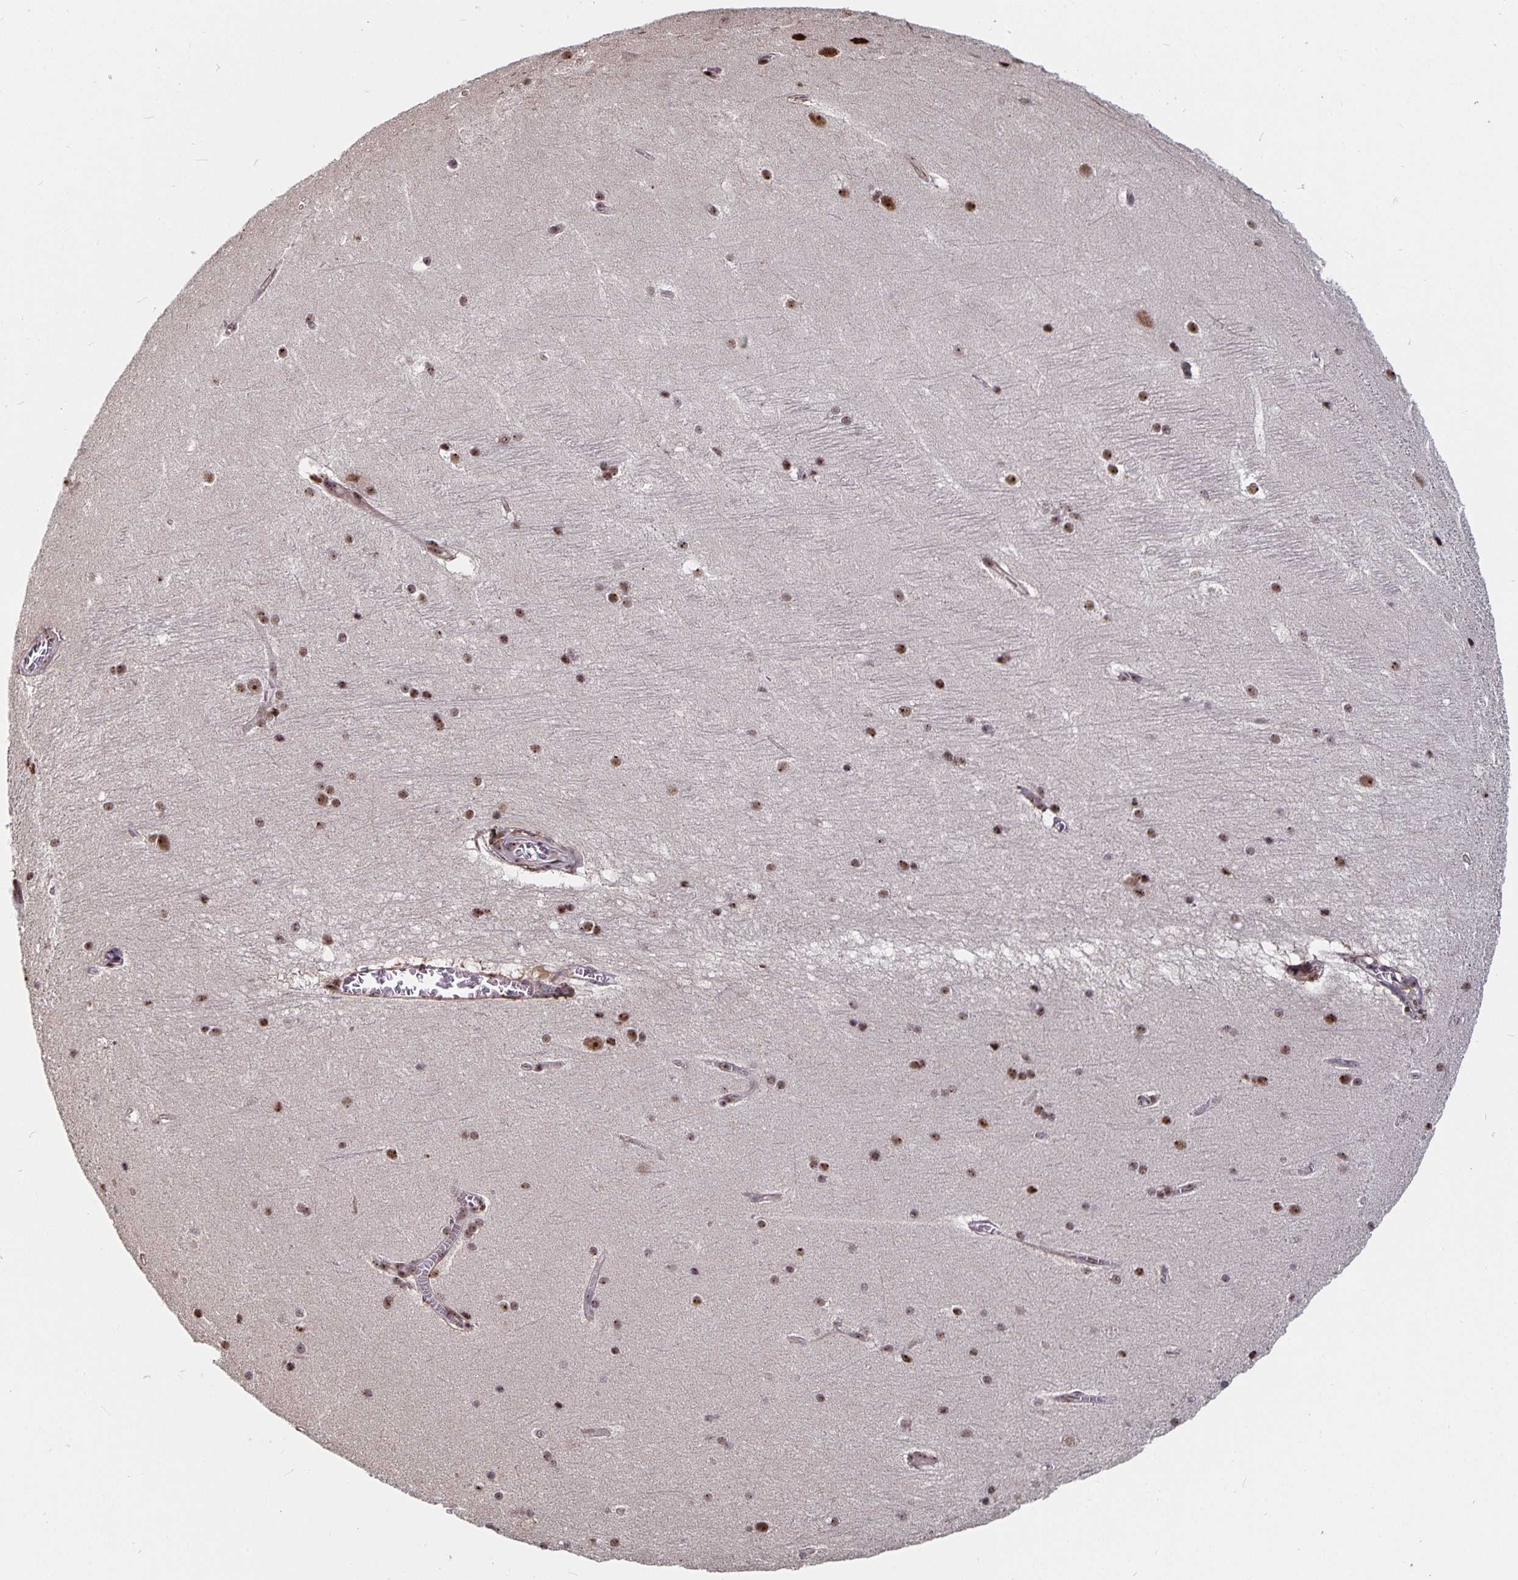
{"staining": {"intensity": "moderate", "quantity": ">75%", "location": "nuclear"}, "tissue": "hippocampus", "cell_type": "Glial cells", "image_type": "normal", "snomed": [{"axis": "morphology", "description": "Normal tissue, NOS"}, {"axis": "topography", "description": "Cerebral cortex"}, {"axis": "topography", "description": "Hippocampus"}], "caption": "An immunohistochemistry (IHC) image of unremarkable tissue is shown. Protein staining in brown highlights moderate nuclear positivity in hippocampus within glial cells.", "gene": "LAS1L", "patient": {"sex": "female", "age": 19}}